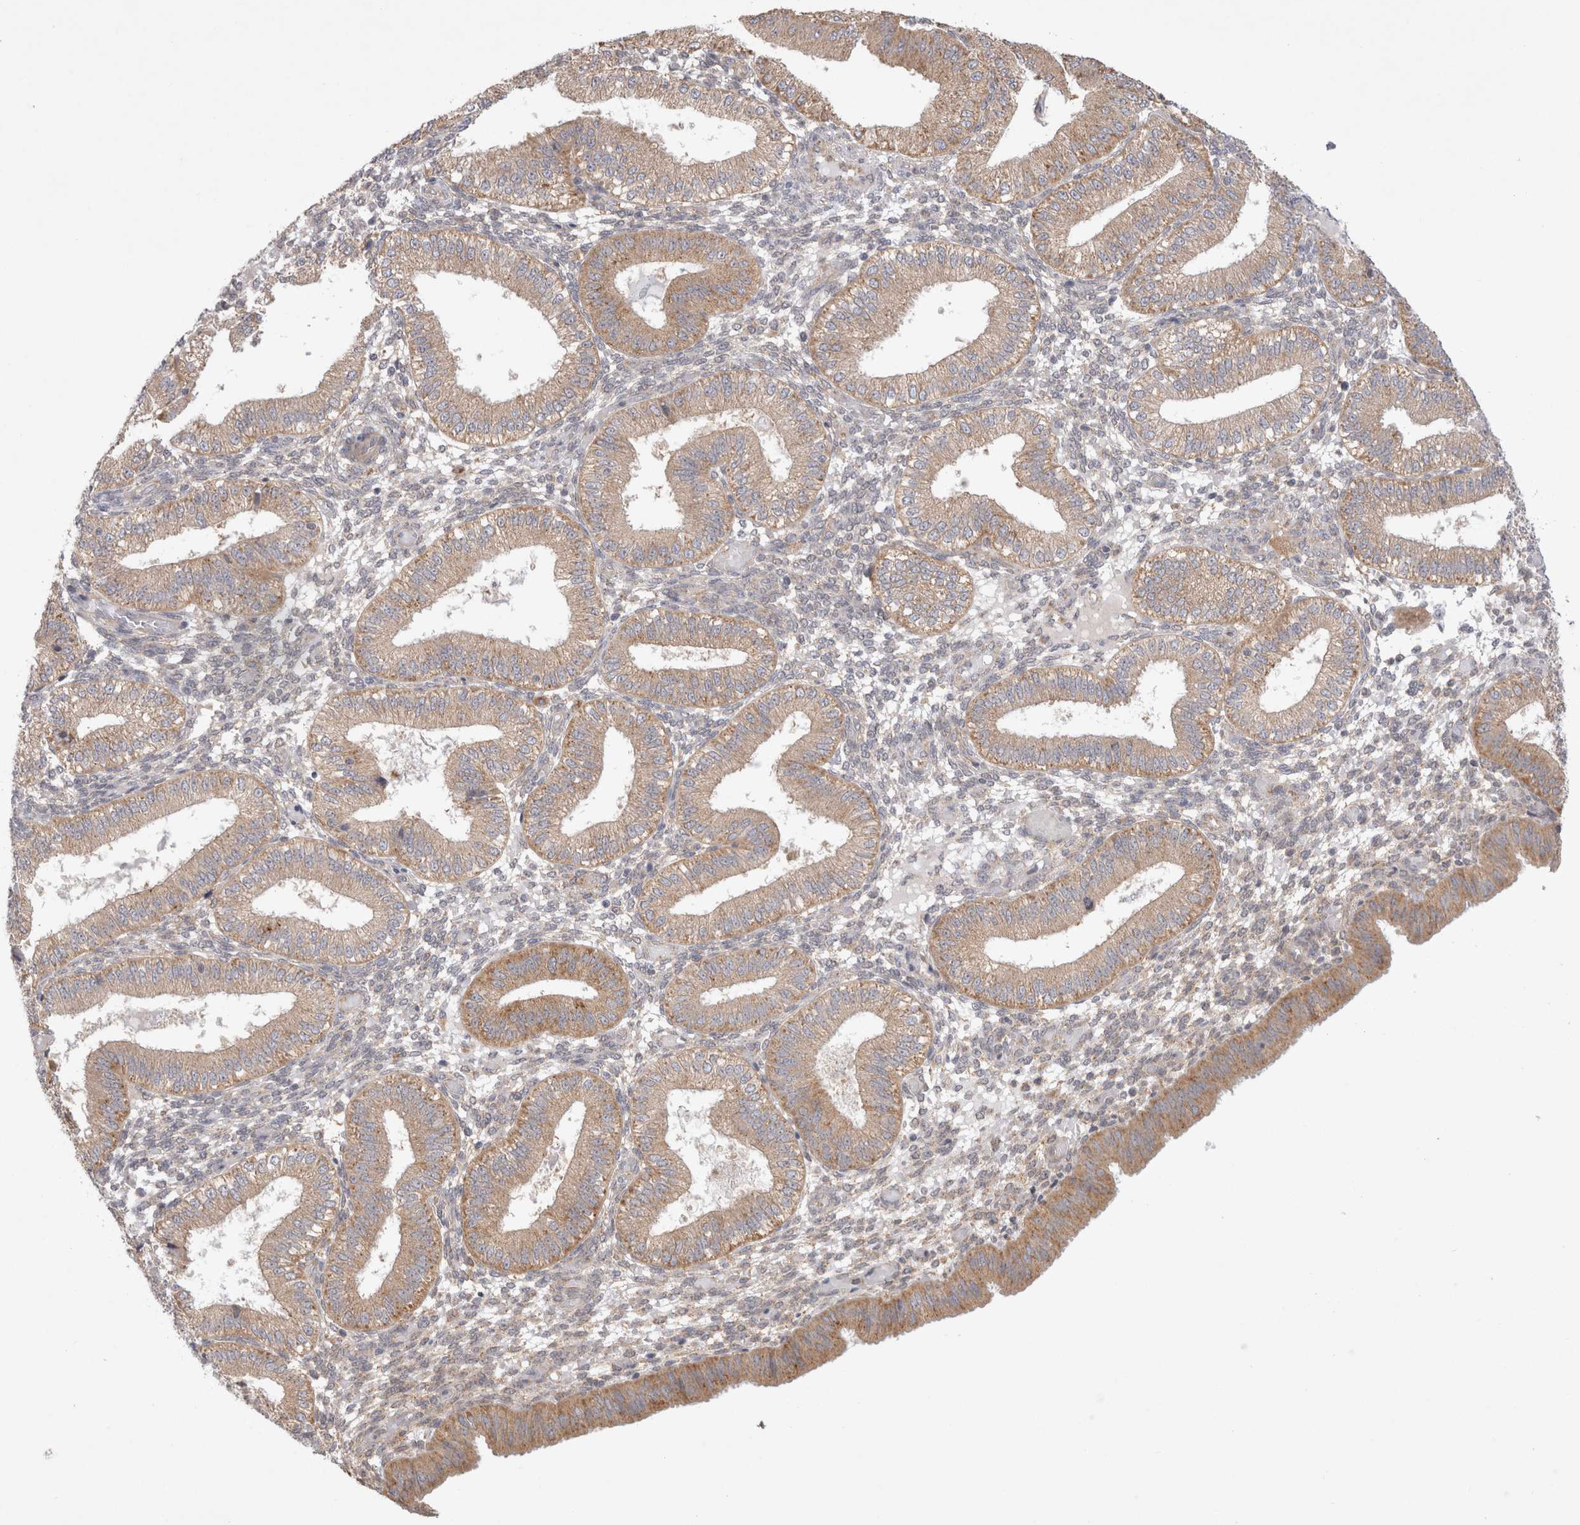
{"staining": {"intensity": "weak", "quantity": "<25%", "location": "cytoplasmic/membranous"}, "tissue": "endometrium", "cell_type": "Cells in endometrial stroma", "image_type": "normal", "snomed": [{"axis": "morphology", "description": "Normal tissue, NOS"}, {"axis": "topography", "description": "Endometrium"}], "caption": "Immunohistochemistry histopathology image of unremarkable human endometrium stained for a protein (brown), which reveals no expression in cells in endometrial stroma.", "gene": "NPC1", "patient": {"sex": "female", "age": 39}}